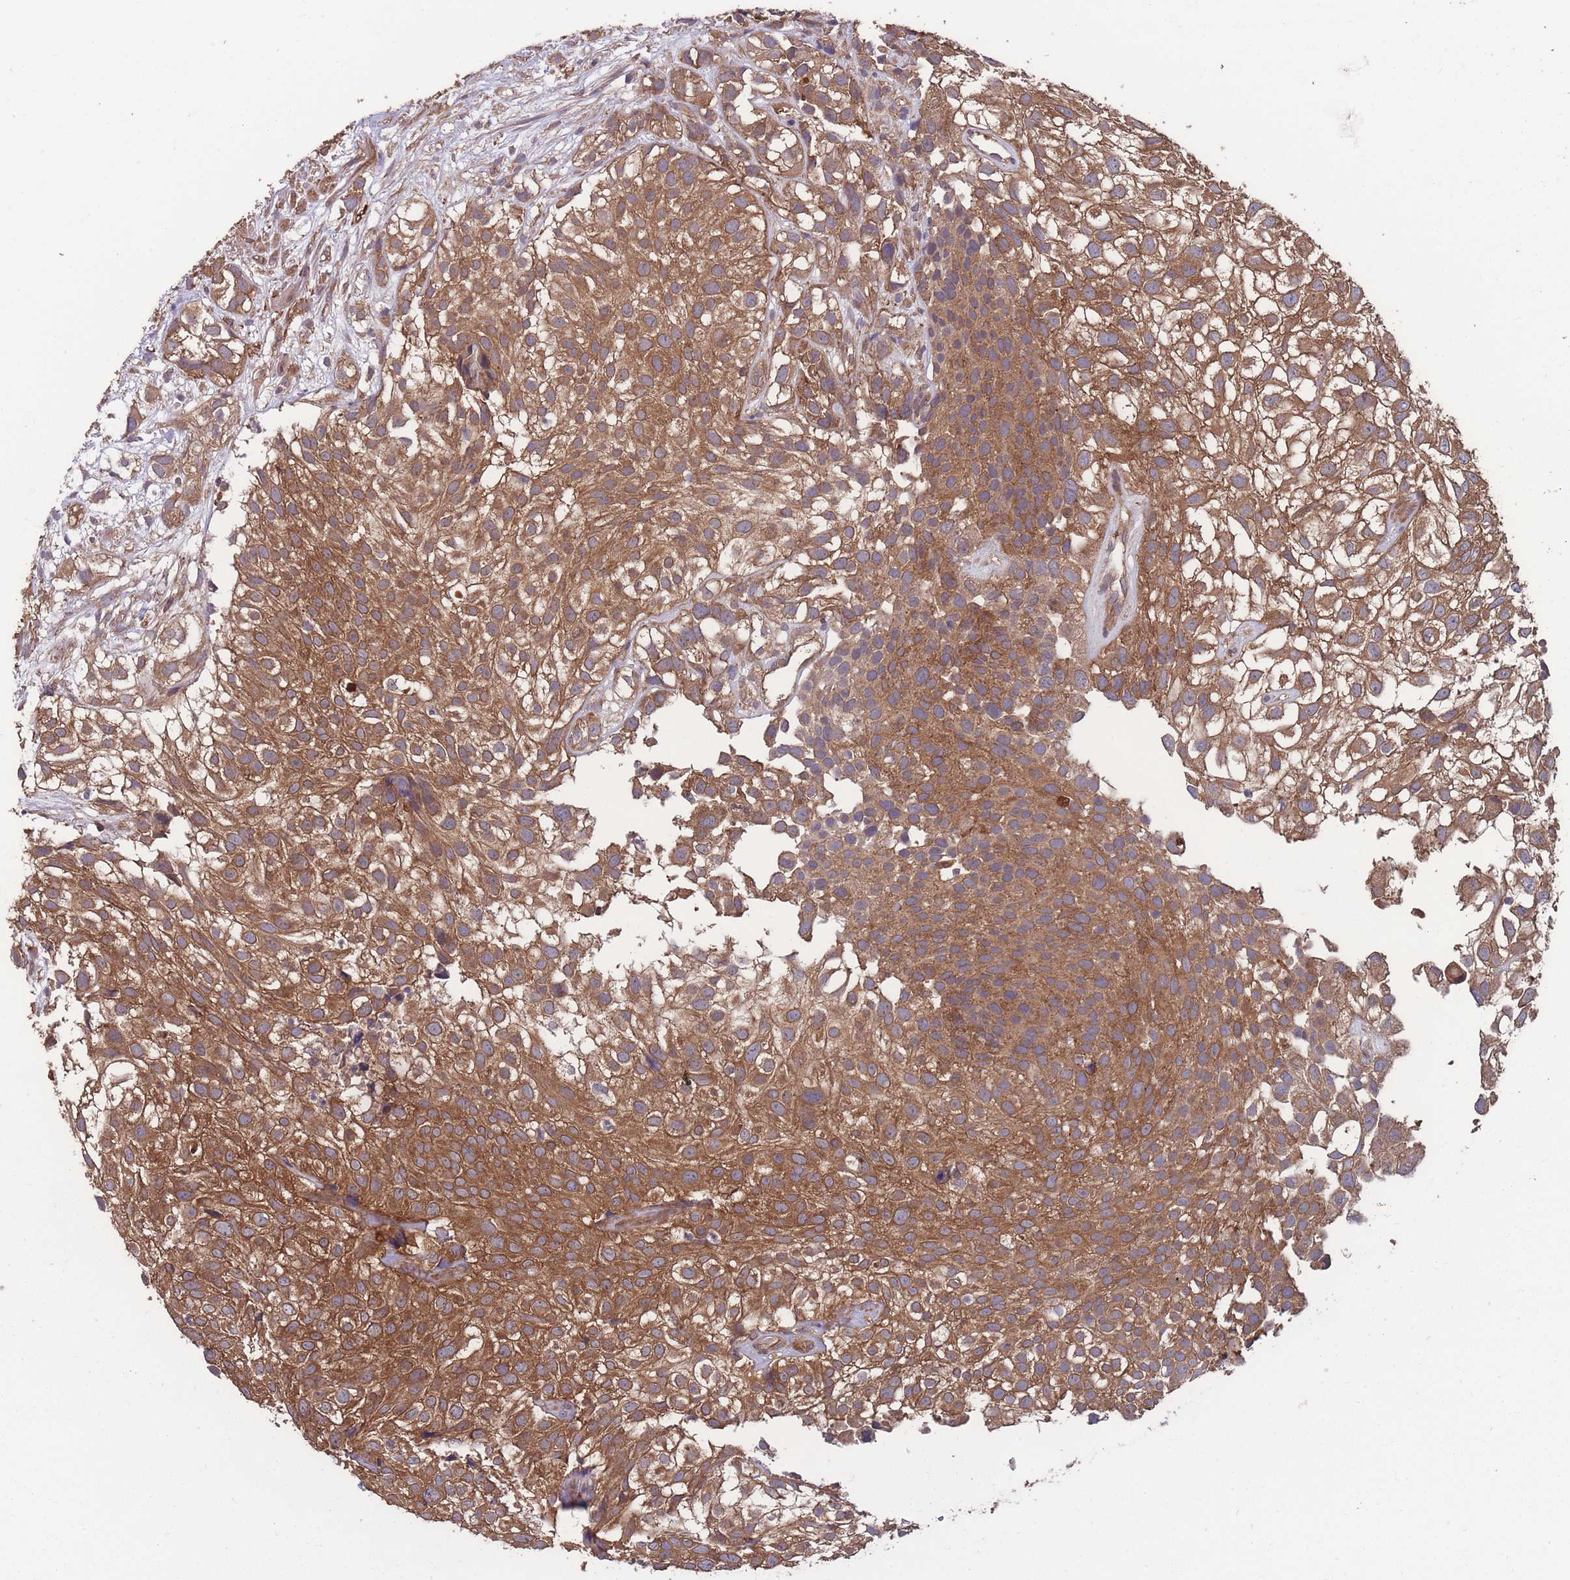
{"staining": {"intensity": "strong", "quantity": ">75%", "location": "cytoplasmic/membranous"}, "tissue": "urothelial cancer", "cell_type": "Tumor cells", "image_type": "cancer", "snomed": [{"axis": "morphology", "description": "Urothelial carcinoma, High grade"}, {"axis": "topography", "description": "Urinary bladder"}], "caption": "Immunohistochemical staining of urothelial carcinoma (high-grade) demonstrates strong cytoplasmic/membranous protein expression in approximately >75% of tumor cells. The protein is stained brown, and the nuclei are stained in blue (DAB (3,3'-diaminobenzidine) IHC with brightfield microscopy, high magnification).", "gene": "ZPR1", "patient": {"sex": "male", "age": 56}}